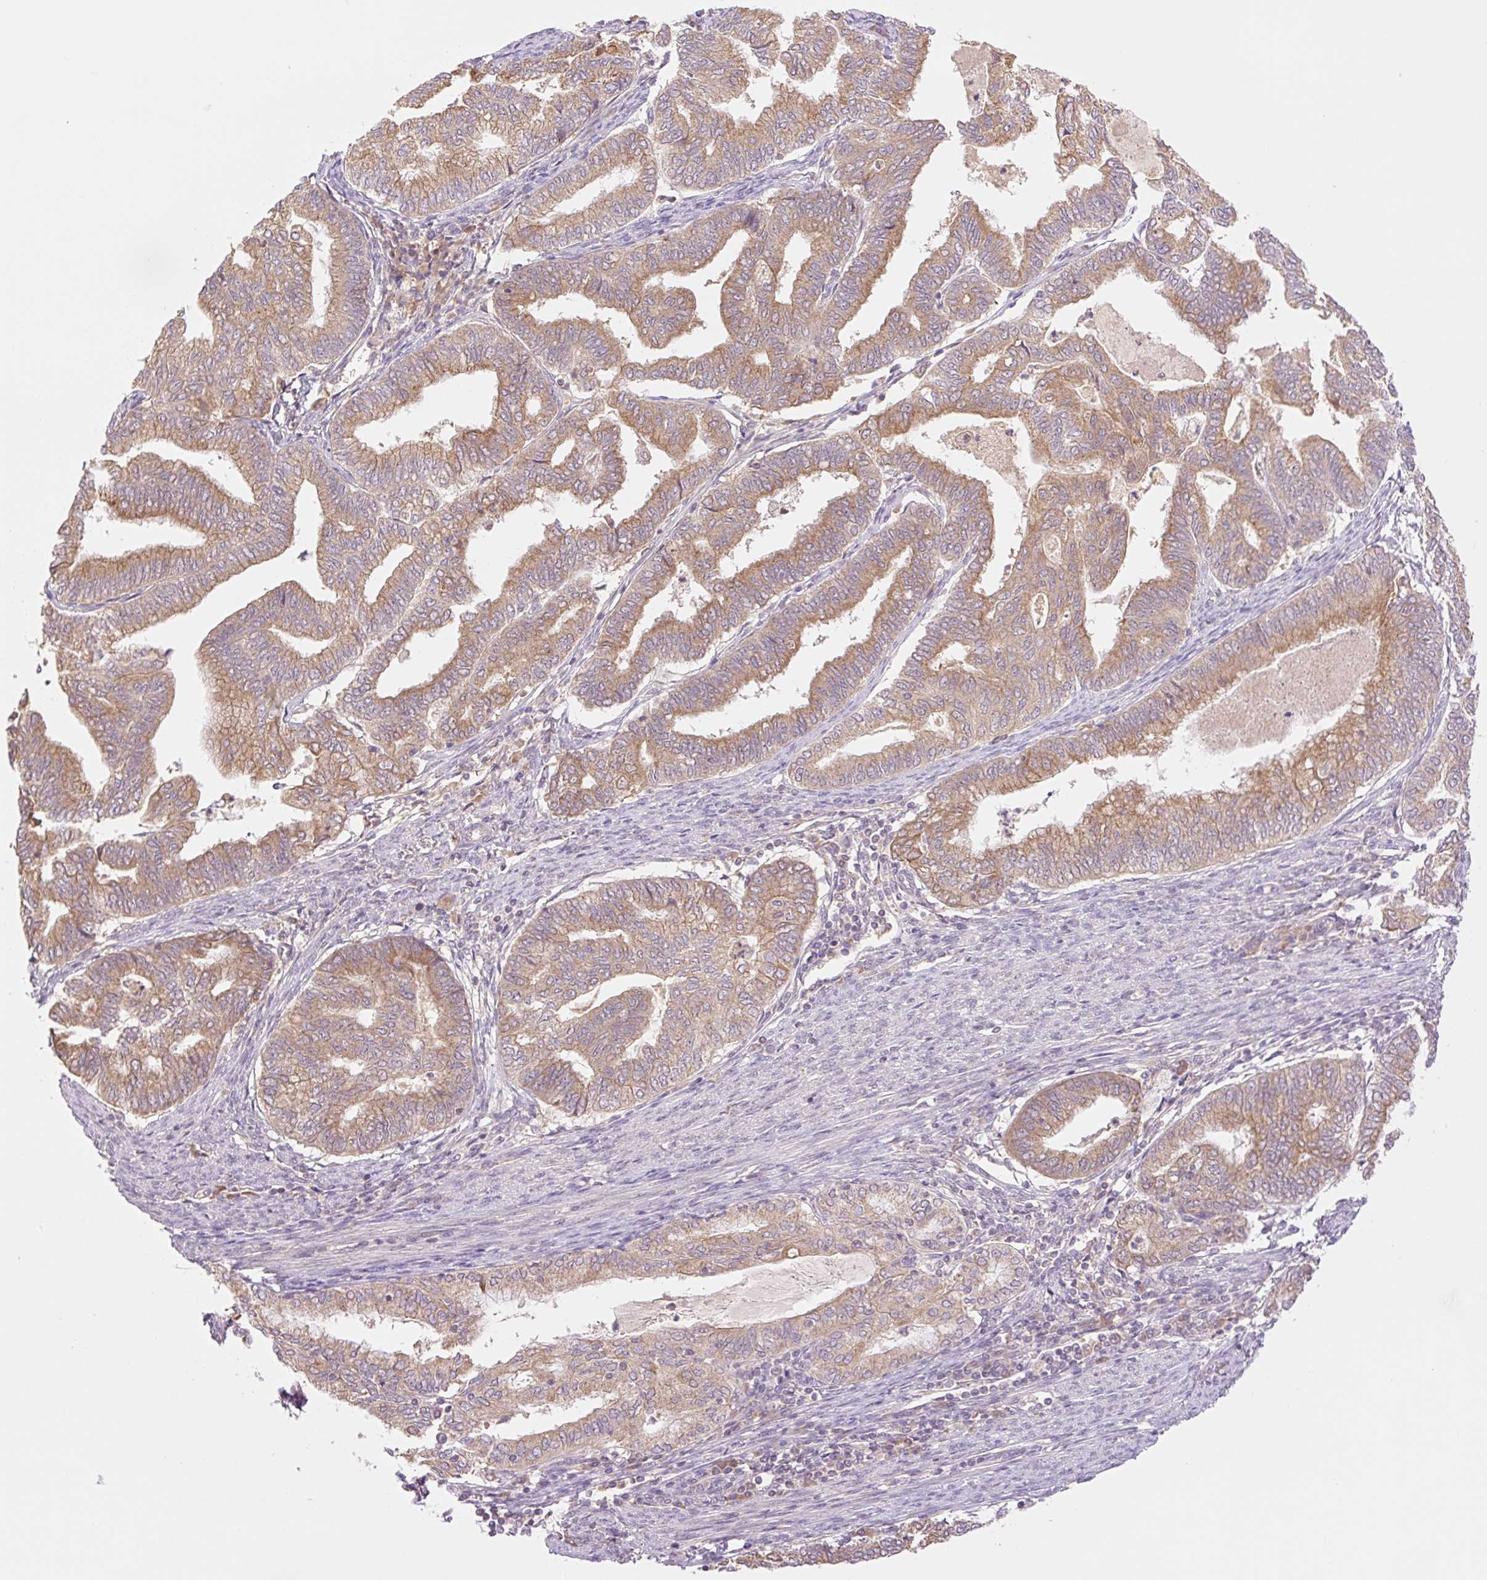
{"staining": {"intensity": "moderate", "quantity": ">75%", "location": "cytoplasmic/membranous"}, "tissue": "endometrial cancer", "cell_type": "Tumor cells", "image_type": "cancer", "snomed": [{"axis": "morphology", "description": "Adenocarcinoma, NOS"}, {"axis": "topography", "description": "Endometrium"}], "caption": "Immunohistochemical staining of human endometrial cancer (adenocarcinoma) reveals medium levels of moderate cytoplasmic/membranous positivity in approximately >75% of tumor cells.", "gene": "YJU2B", "patient": {"sex": "female", "age": 79}}